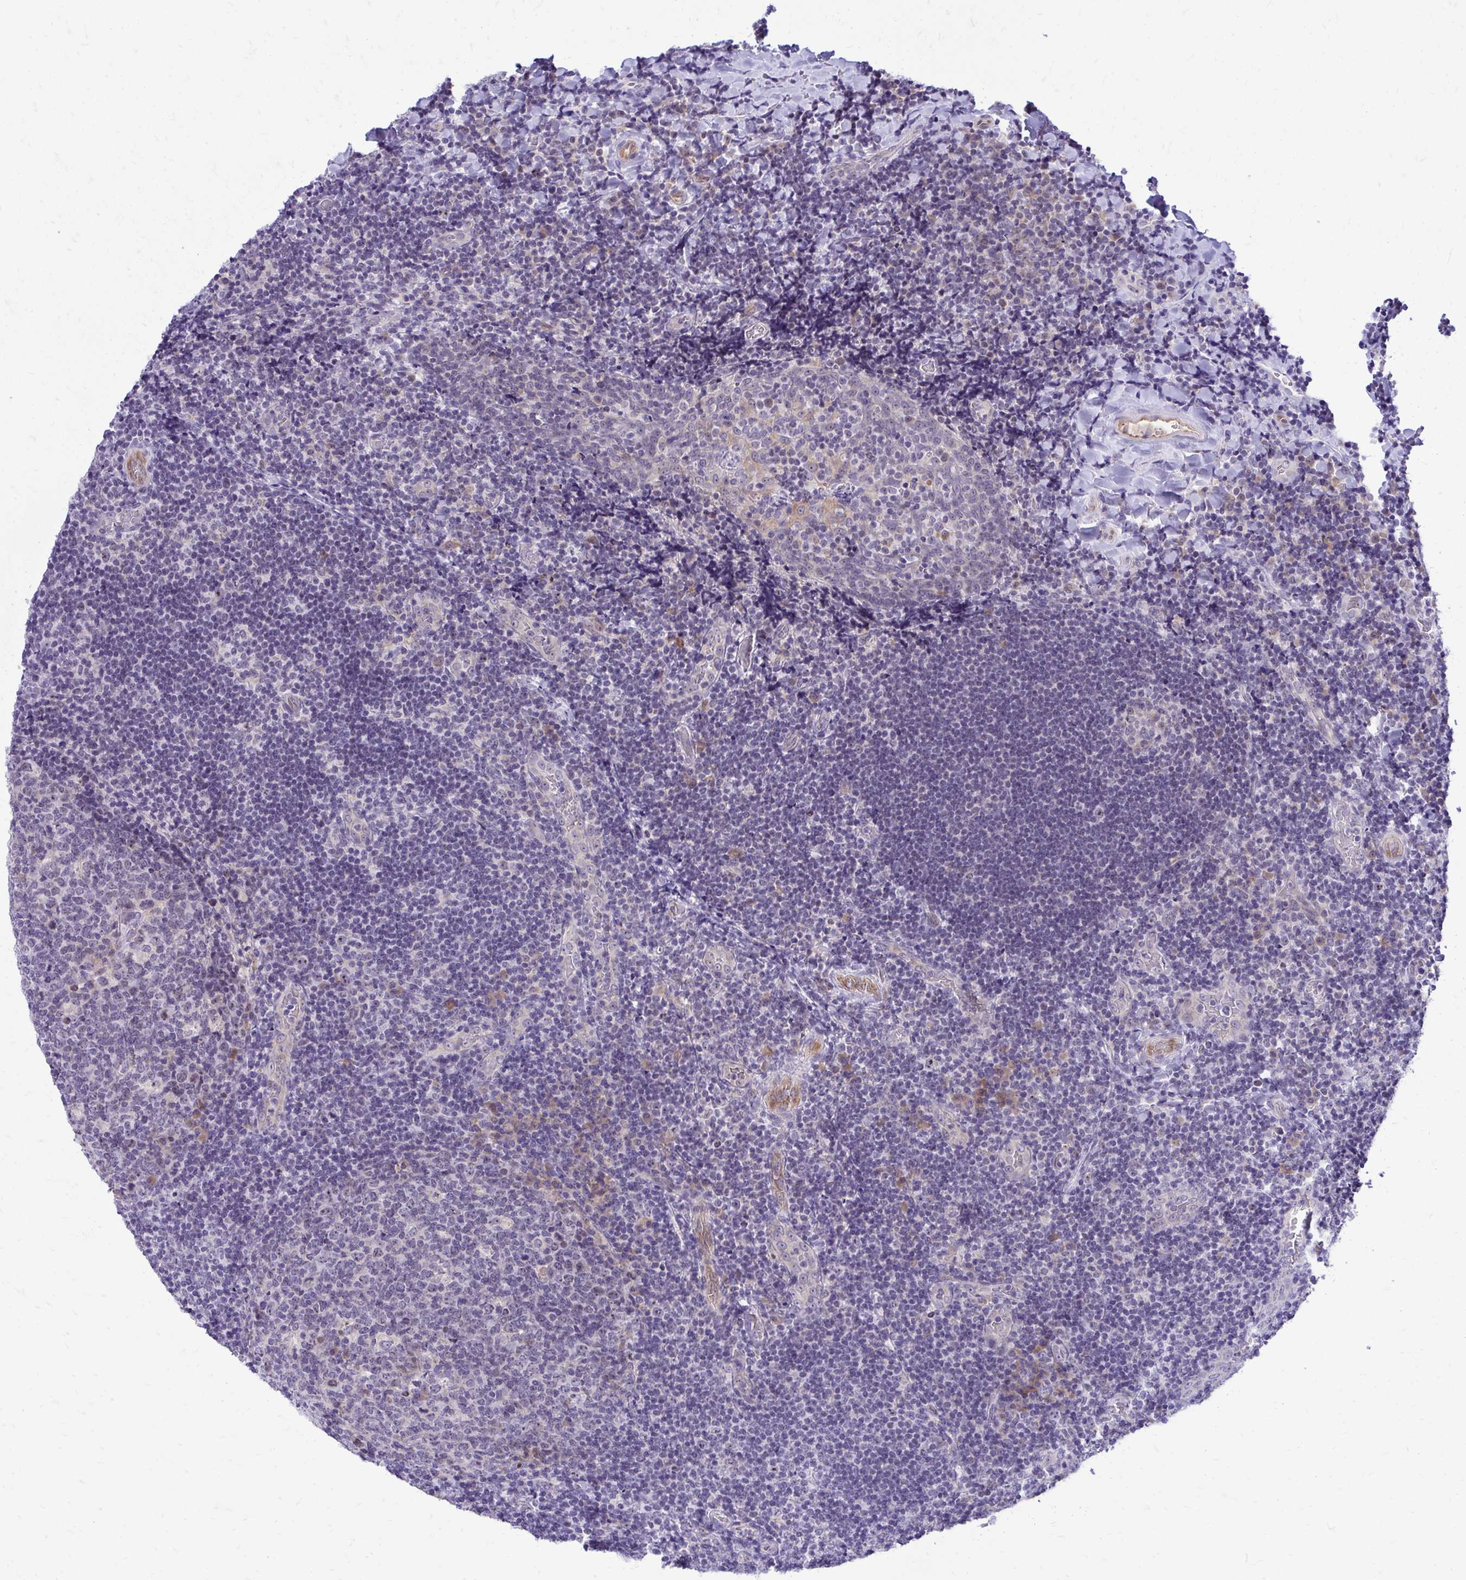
{"staining": {"intensity": "negative", "quantity": "none", "location": "none"}, "tissue": "tonsil", "cell_type": "Germinal center cells", "image_type": "normal", "snomed": [{"axis": "morphology", "description": "Normal tissue, NOS"}, {"axis": "topography", "description": "Tonsil"}], "caption": "DAB (3,3'-diaminobenzidine) immunohistochemical staining of normal human tonsil demonstrates no significant expression in germinal center cells.", "gene": "NIFK", "patient": {"sex": "male", "age": 17}}